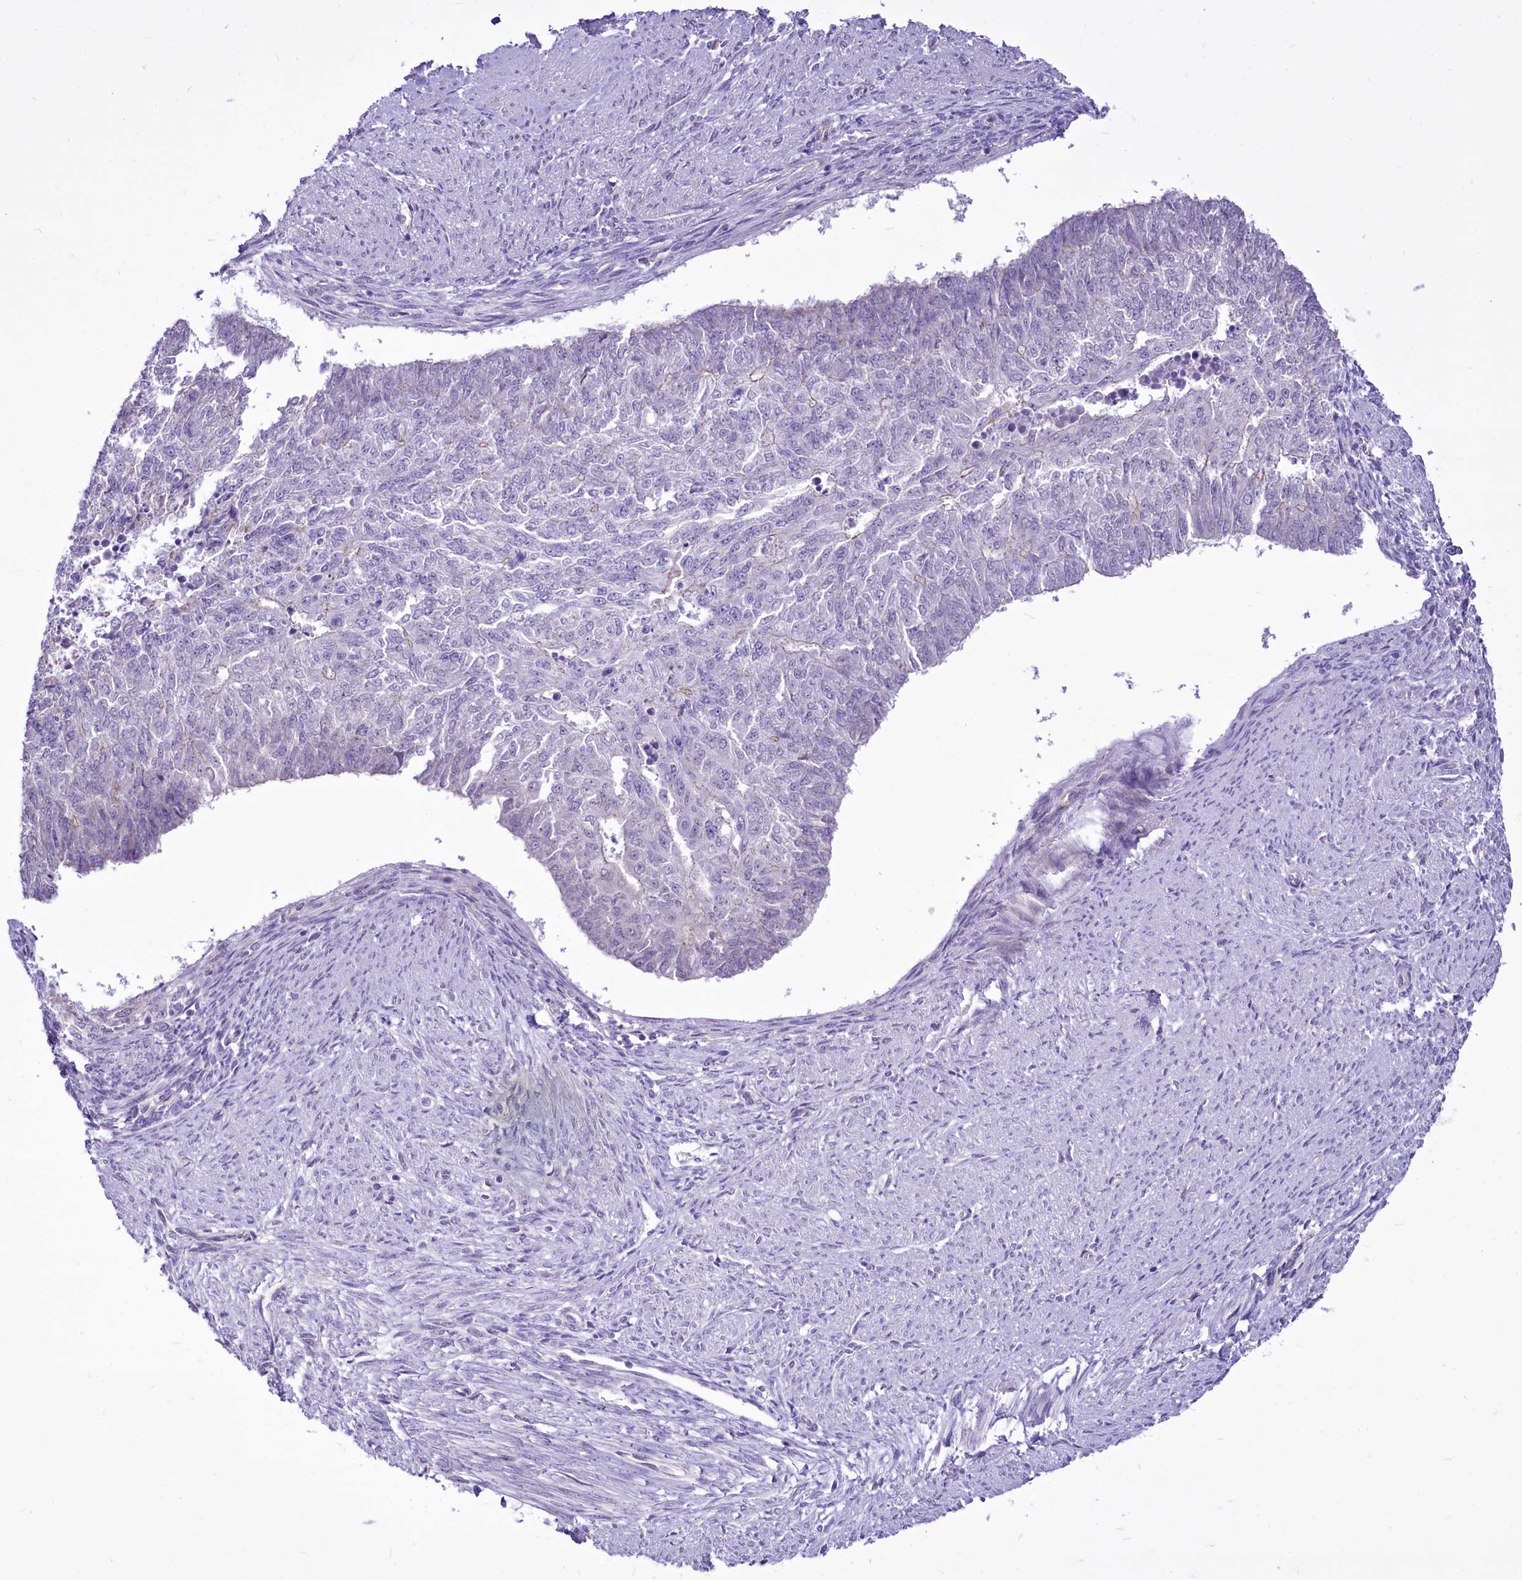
{"staining": {"intensity": "negative", "quantity": "none", "location": "none"}, "tissue": "endometrial cancer", "cell_type": "Tumor cells", "image_type": "cancer", "snomed": [{"axis": "morphology", "description": "Adenocarcinoma, NOS"}, {"axis": "topography", "description": "Endometrium"}], "caption": "High magnification brightfield microscopy of endometrial cancer stained with DAB (brown) and counterstained with hematoxylin (blue): tumor cells show no significant expression.", "gene": "BANK1", "patient": {"sex": "female", "age": 32}}